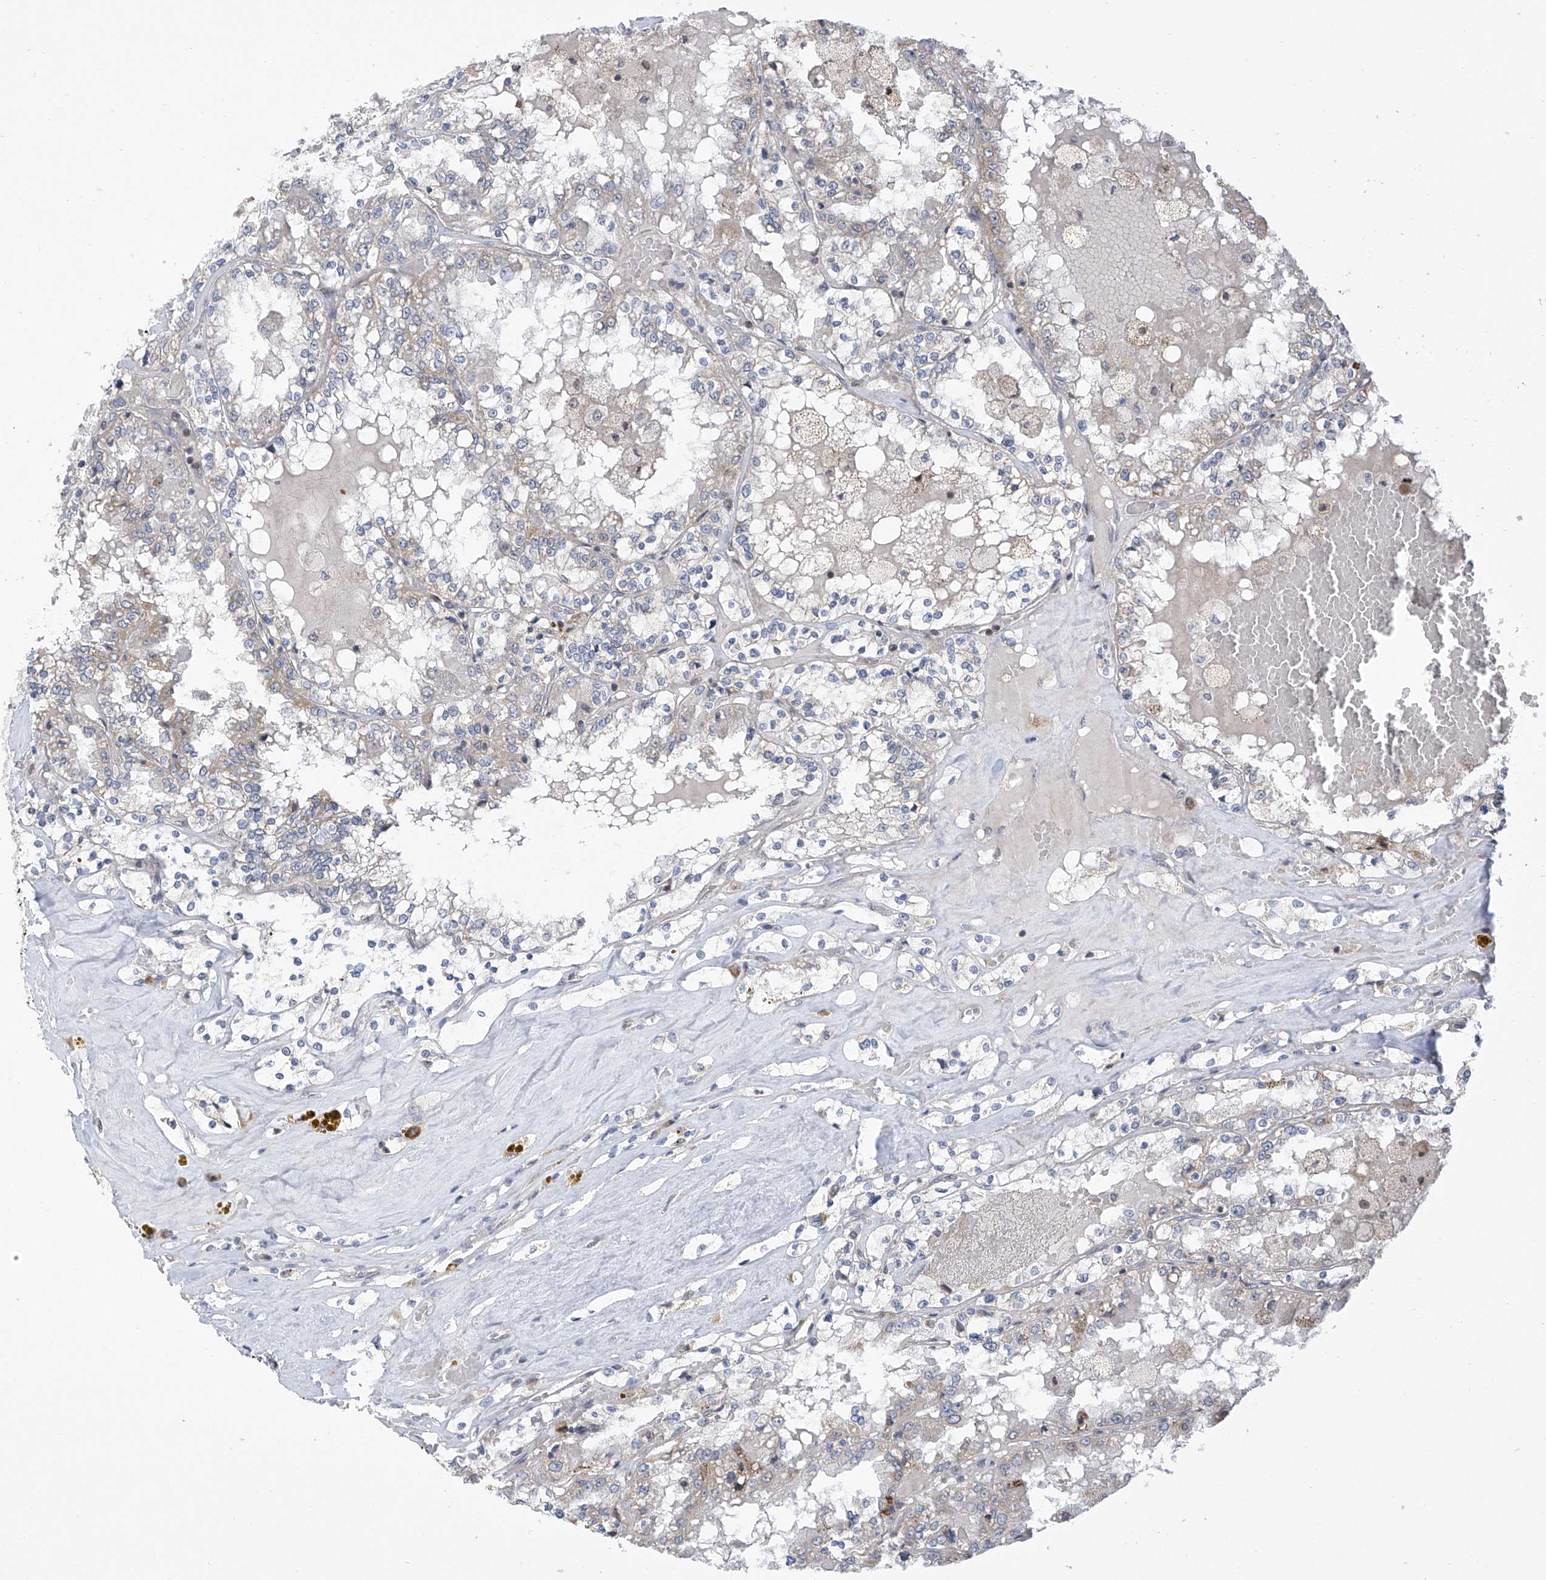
{"staining": {"intensity": "weak", "quantity": "<25%", "location": "cytoplasmic/membranous"}, "tissue": "renal cancer", "cell_type": "Tumor cells", "image_type": "cancer", "snomed": [{"axis": "morphology", "description": "Adenocarcinoma, NOS"}, {"axis": "topography", "description": "Kidney"}], "caption": "Human renal cancer (adenocarcinoma) stained for a protein using IHC exhibits no expression in tumor cells.", "gene": "SLCO4A1", "patient": {"sex": "female", "age": 56}}